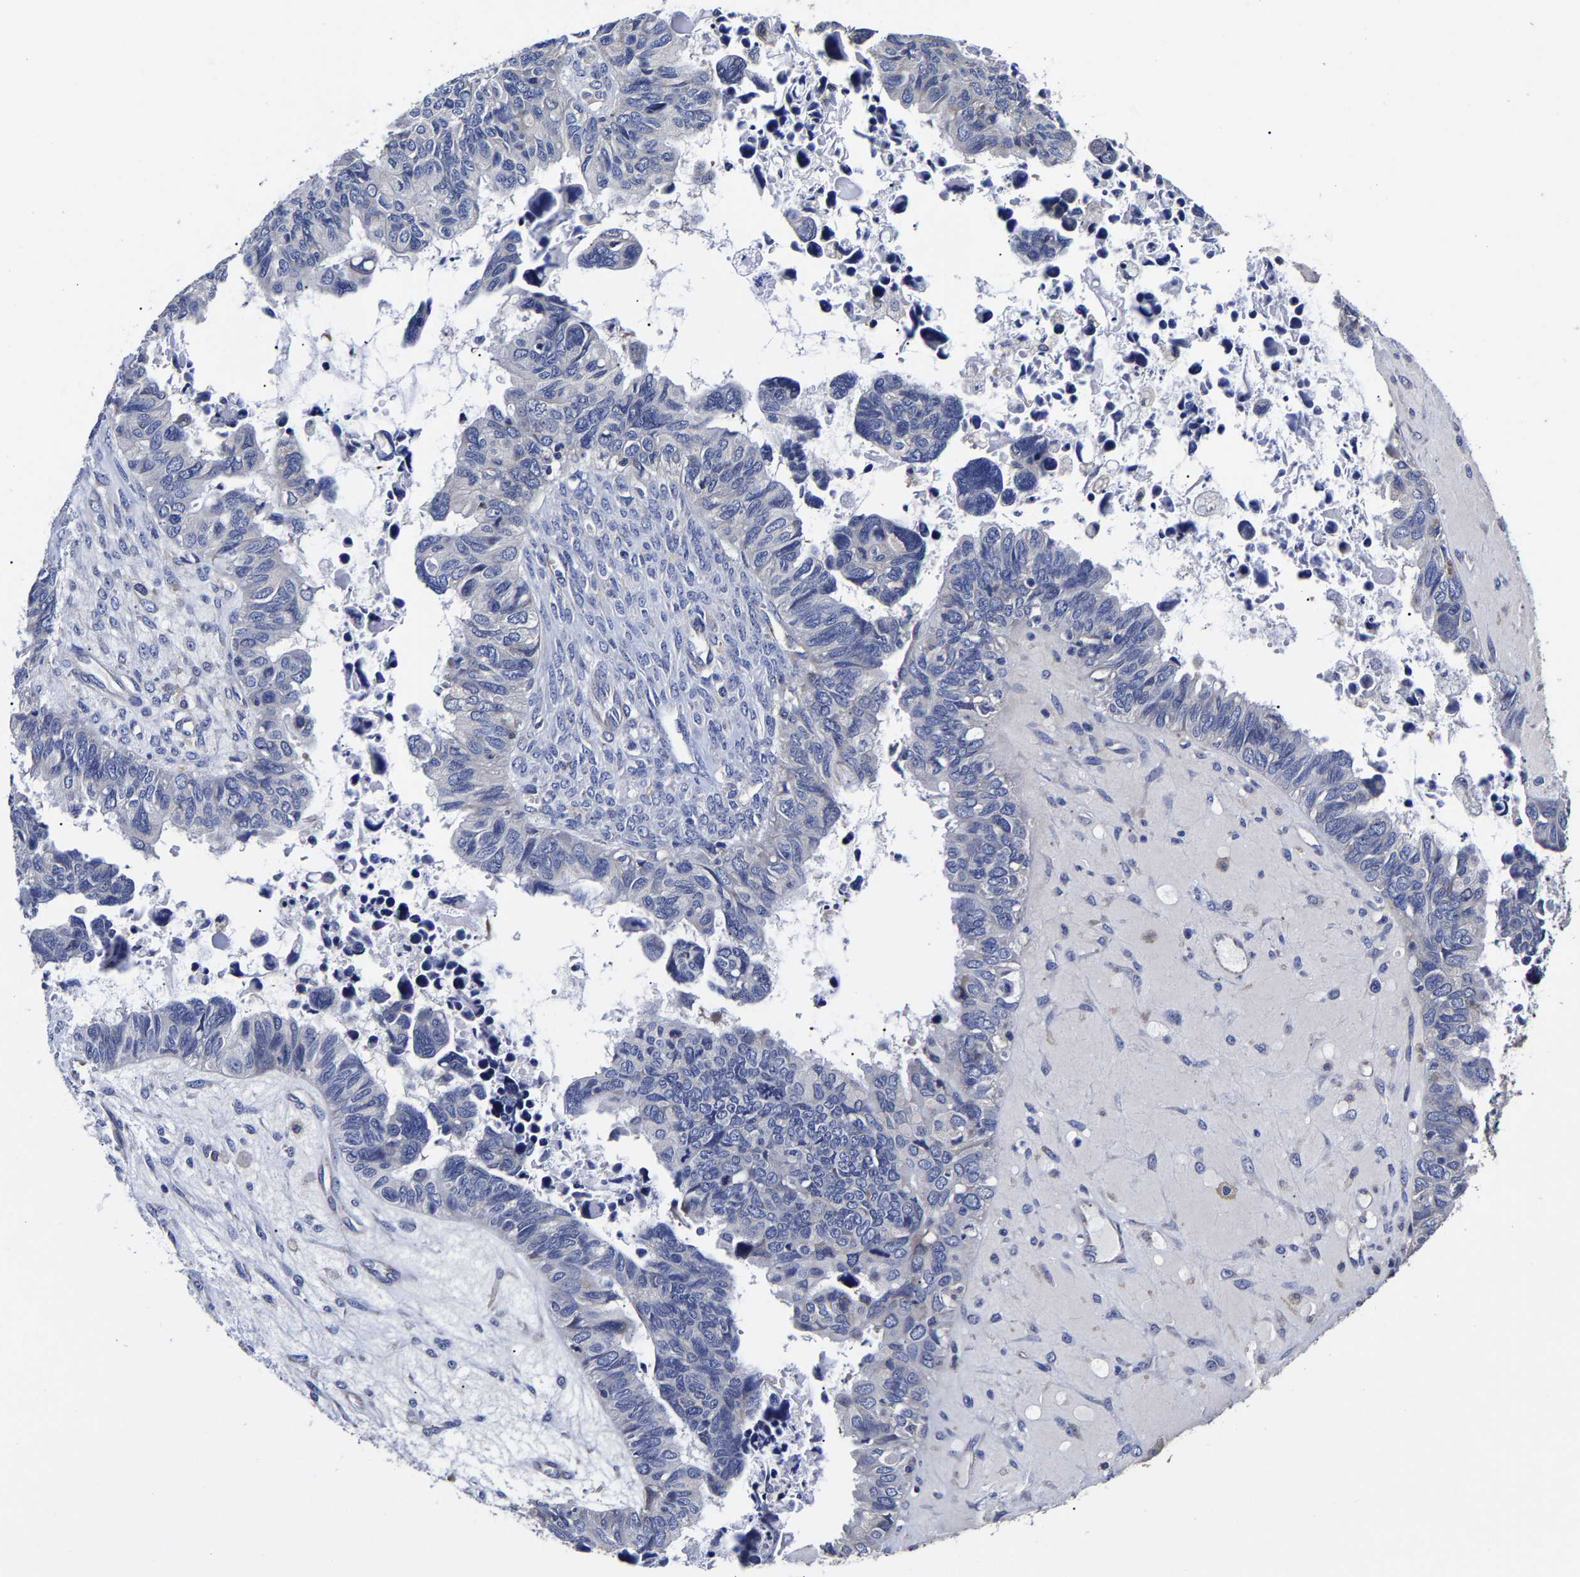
{"staining": {"intensity": "negative", "quantity": "none", "location": "none"}, "tissue": "ovarian cancer", "cell_type": "Tumor cells", "image_type": "cancer", "snomed": [{"axis": "morphology", "description": "Cystadenocarcinoma, serous, NOS"}, {"axis": "topography", "description": "Ovary"}], "caption": "Histopathology image shows no protein staining in tumor cells of serous cystadenocarcinoma (ovarian) tissue.", "gene": "AASS", "patient": {"sex": "female", "age": 79}}